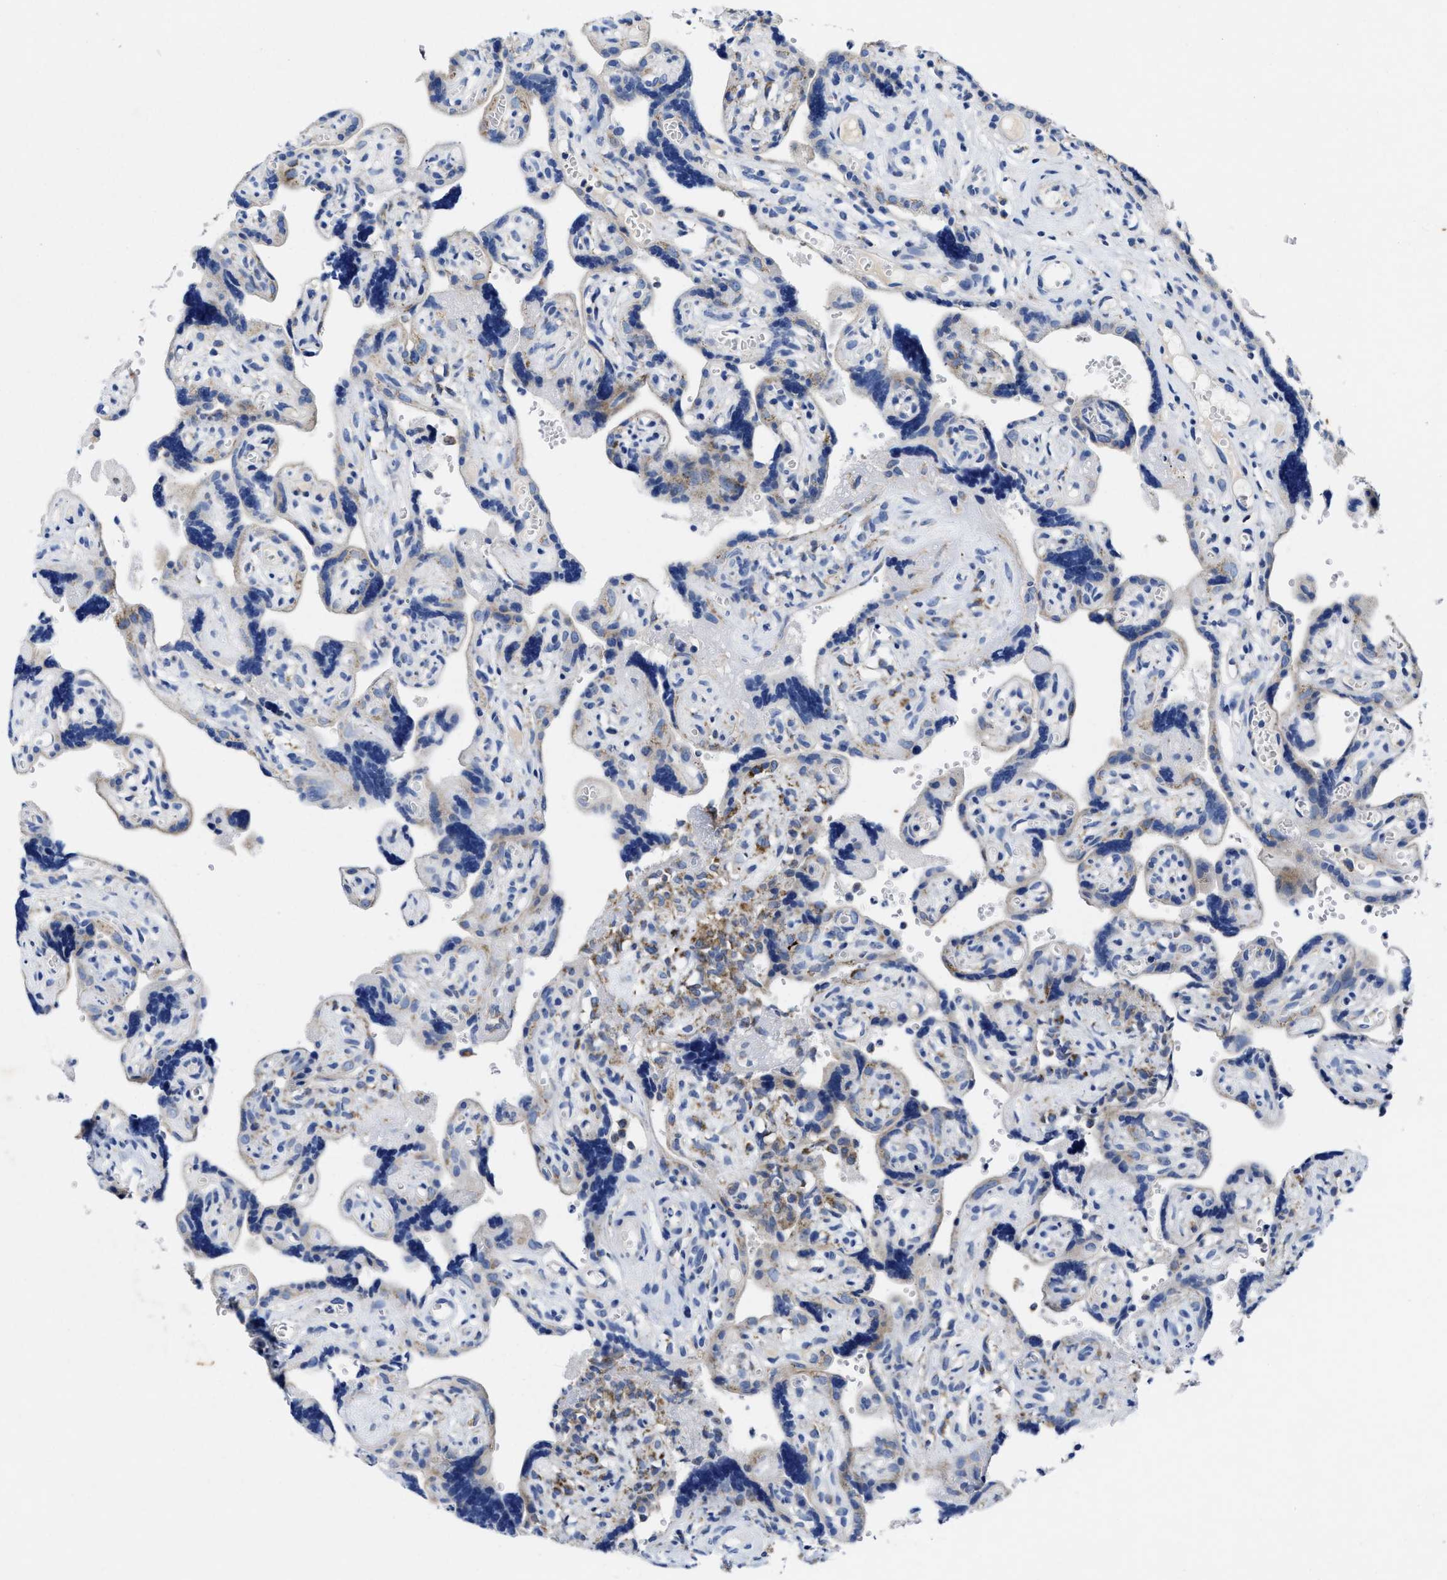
{"staining": {"intensity": "moderate", "quantity": "<25%", "location": "cytoplasmic/membranous"}, "tissue": "placenta", "cell_type": "Trophoblastic cells", "image_type": "normal", "snomed": [{"axis": "morphology", "description": "Normal tissue, NOS"}, {"axis": "topography", "description": "Placenta"}], "caption": "A photomicrograph of placenta stained for a protein exhibits moderate cytoplasmic/membranous brown staining in trophoblastic cells. The staining was performed using DAB (3,3'-diaminobenzidine) to visualize the protein expression in brown, while the nuclei were stained in blue with hematoxylin (Magnification: 20x).", "gene": "TBRG4", "patient": {"sex": "female", "age": 30}}